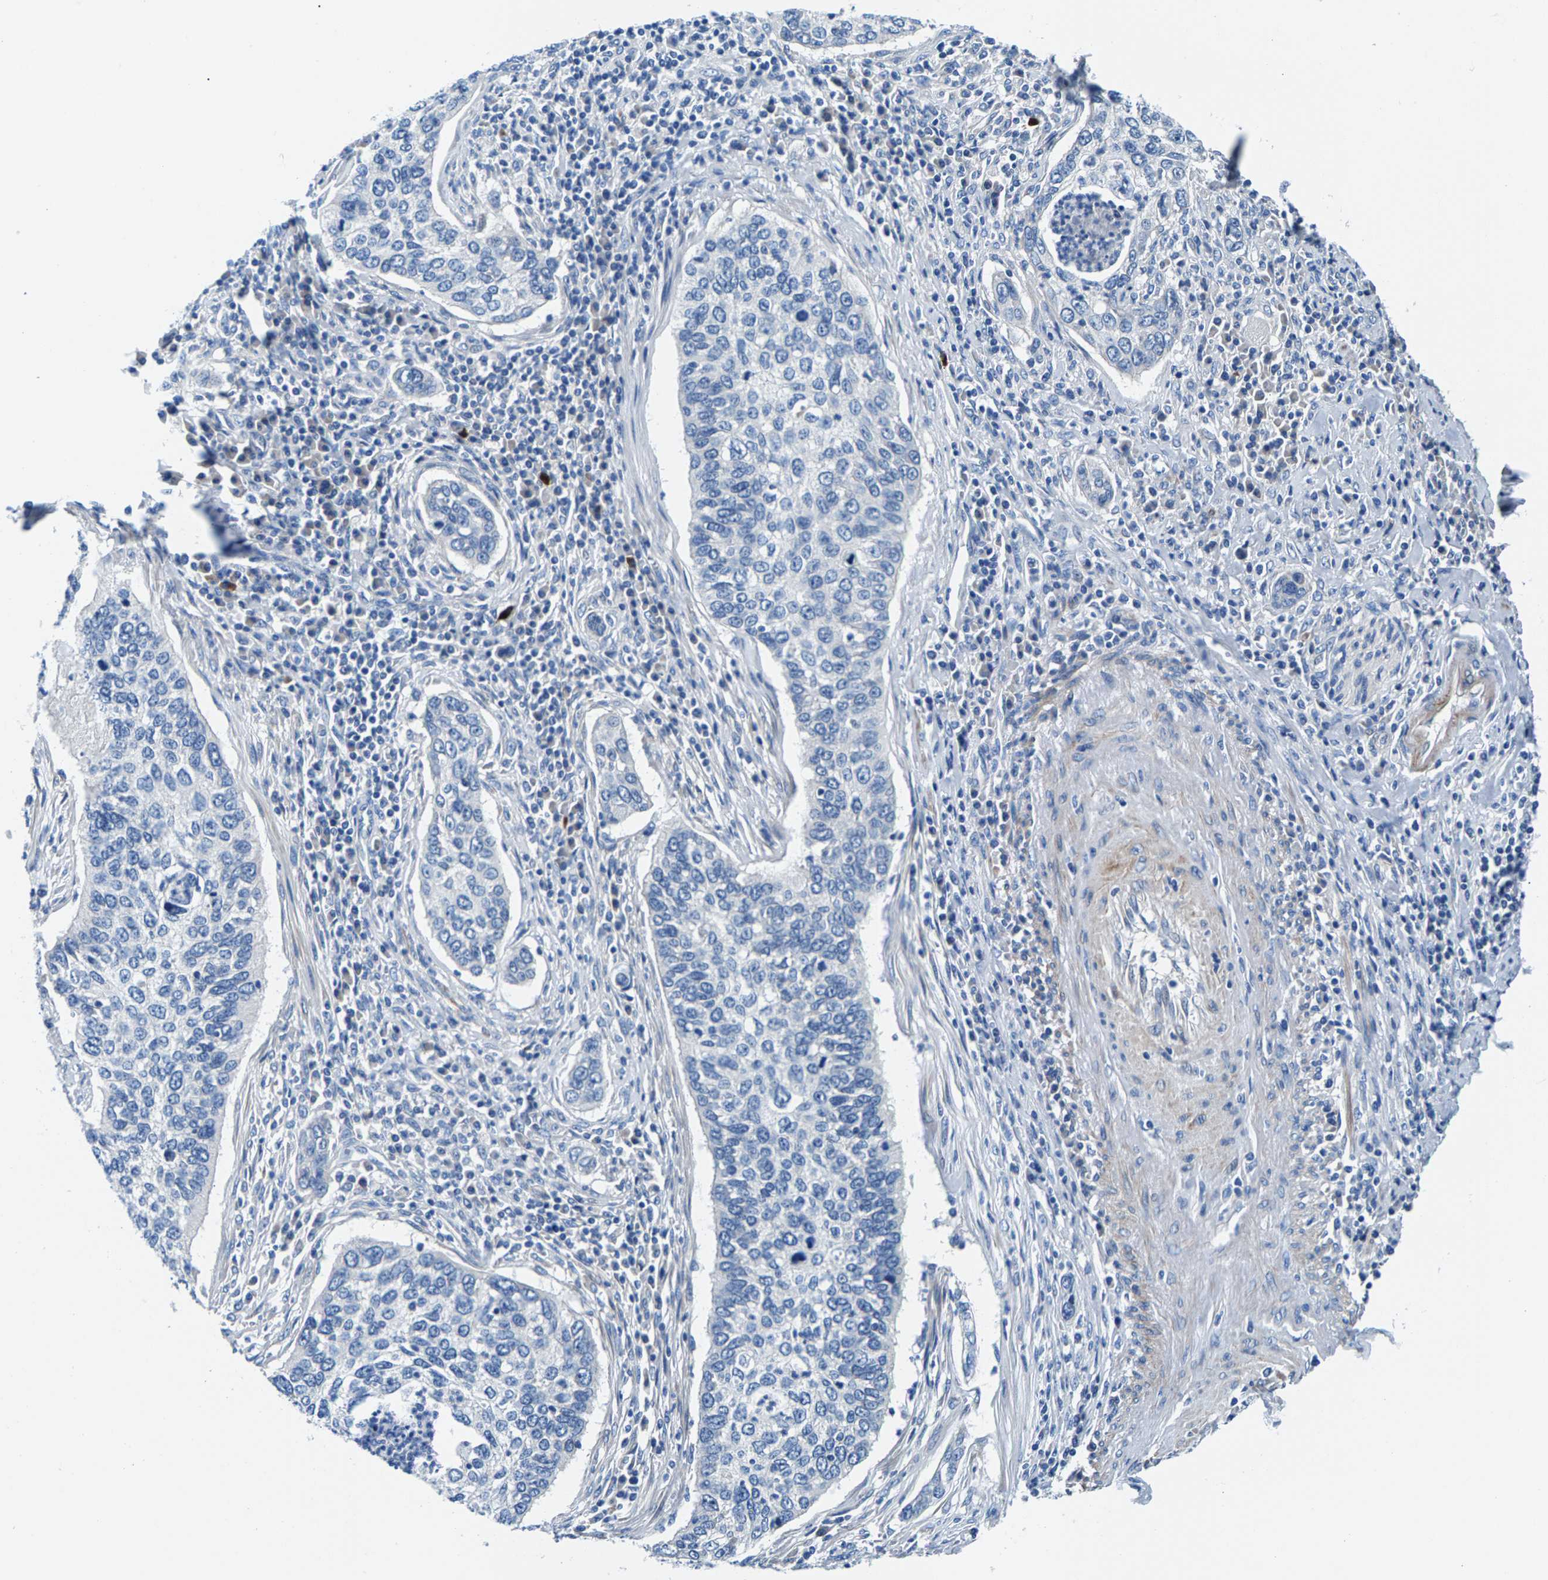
{"staining": {"intensity": "negative", "quantity": "none", "location": "none"}, "tissue": "cervical cancer", "cell_type": "Tumor cells", "image_type": "cancer", "snomed": [{"axis": "morphology", "description": "Squamous cell carcinoma, NOS"}, {"axis": "topography", "description": "Cervix"}], "caption": "Cervical cancer stained for a protein using immunohistochemistry shows no expression tumor cells.", "gene": "CDRT4", "patient": {"sex": "female", "age": 53}}